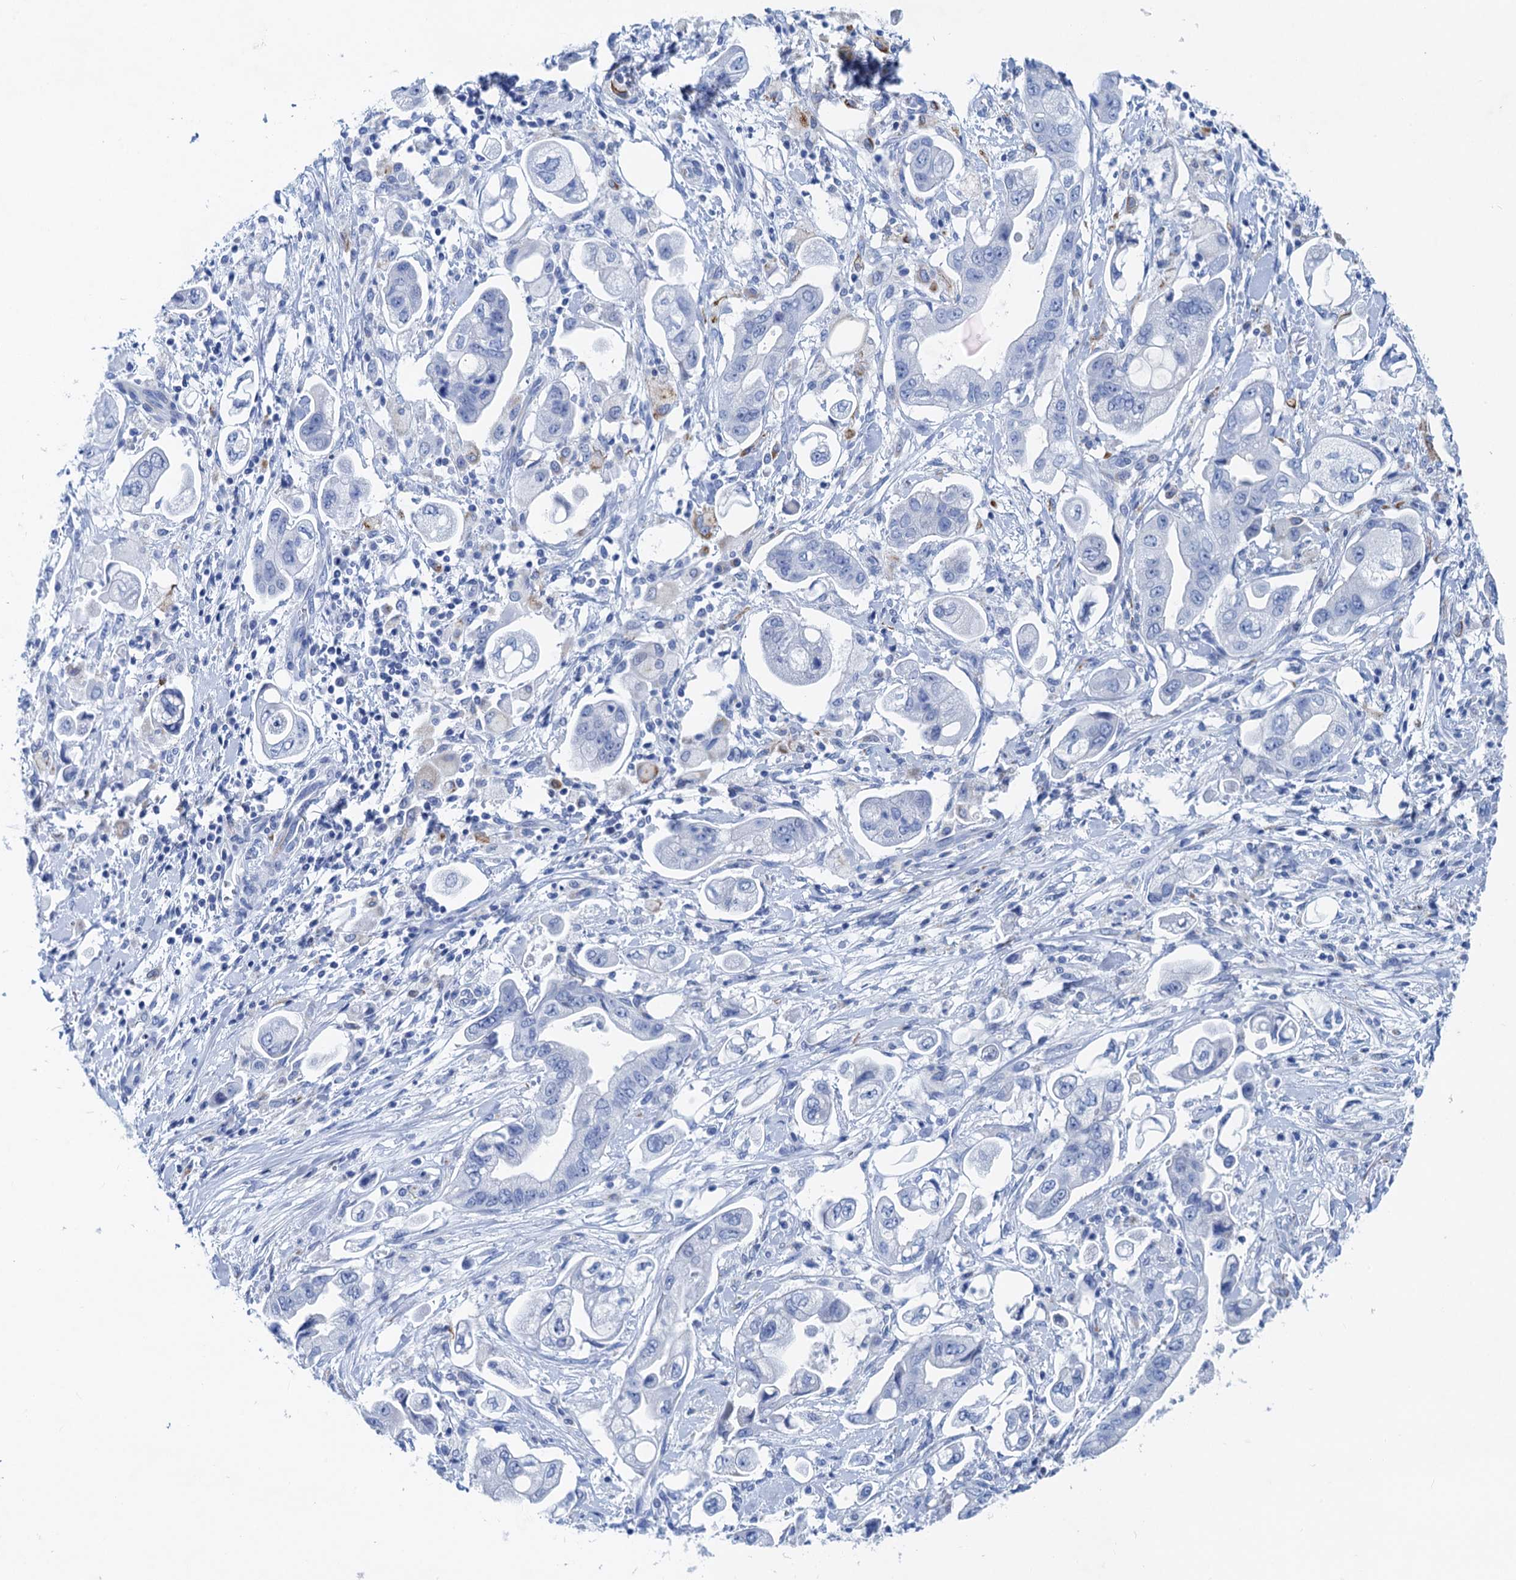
{"staining": {"intensity": "negative", "quantity": "none", "location": "none"}, "tissue": "stomach cancer", "cell_type": "Tumor cells", "image_type": "cancer", "snomed": [{"axis": "morphology", "description": "Adenocarcinoma, NOS"}, {"axis": "topography", "description": "Stomach"}], "caption": "The immunohistochemistry (IHC) image has no significant expression in tumor cells of adenocarcinoma (stomach) tissue.", "gene": "NLRP10", "patient": {"sex": "male", "age": 62}}